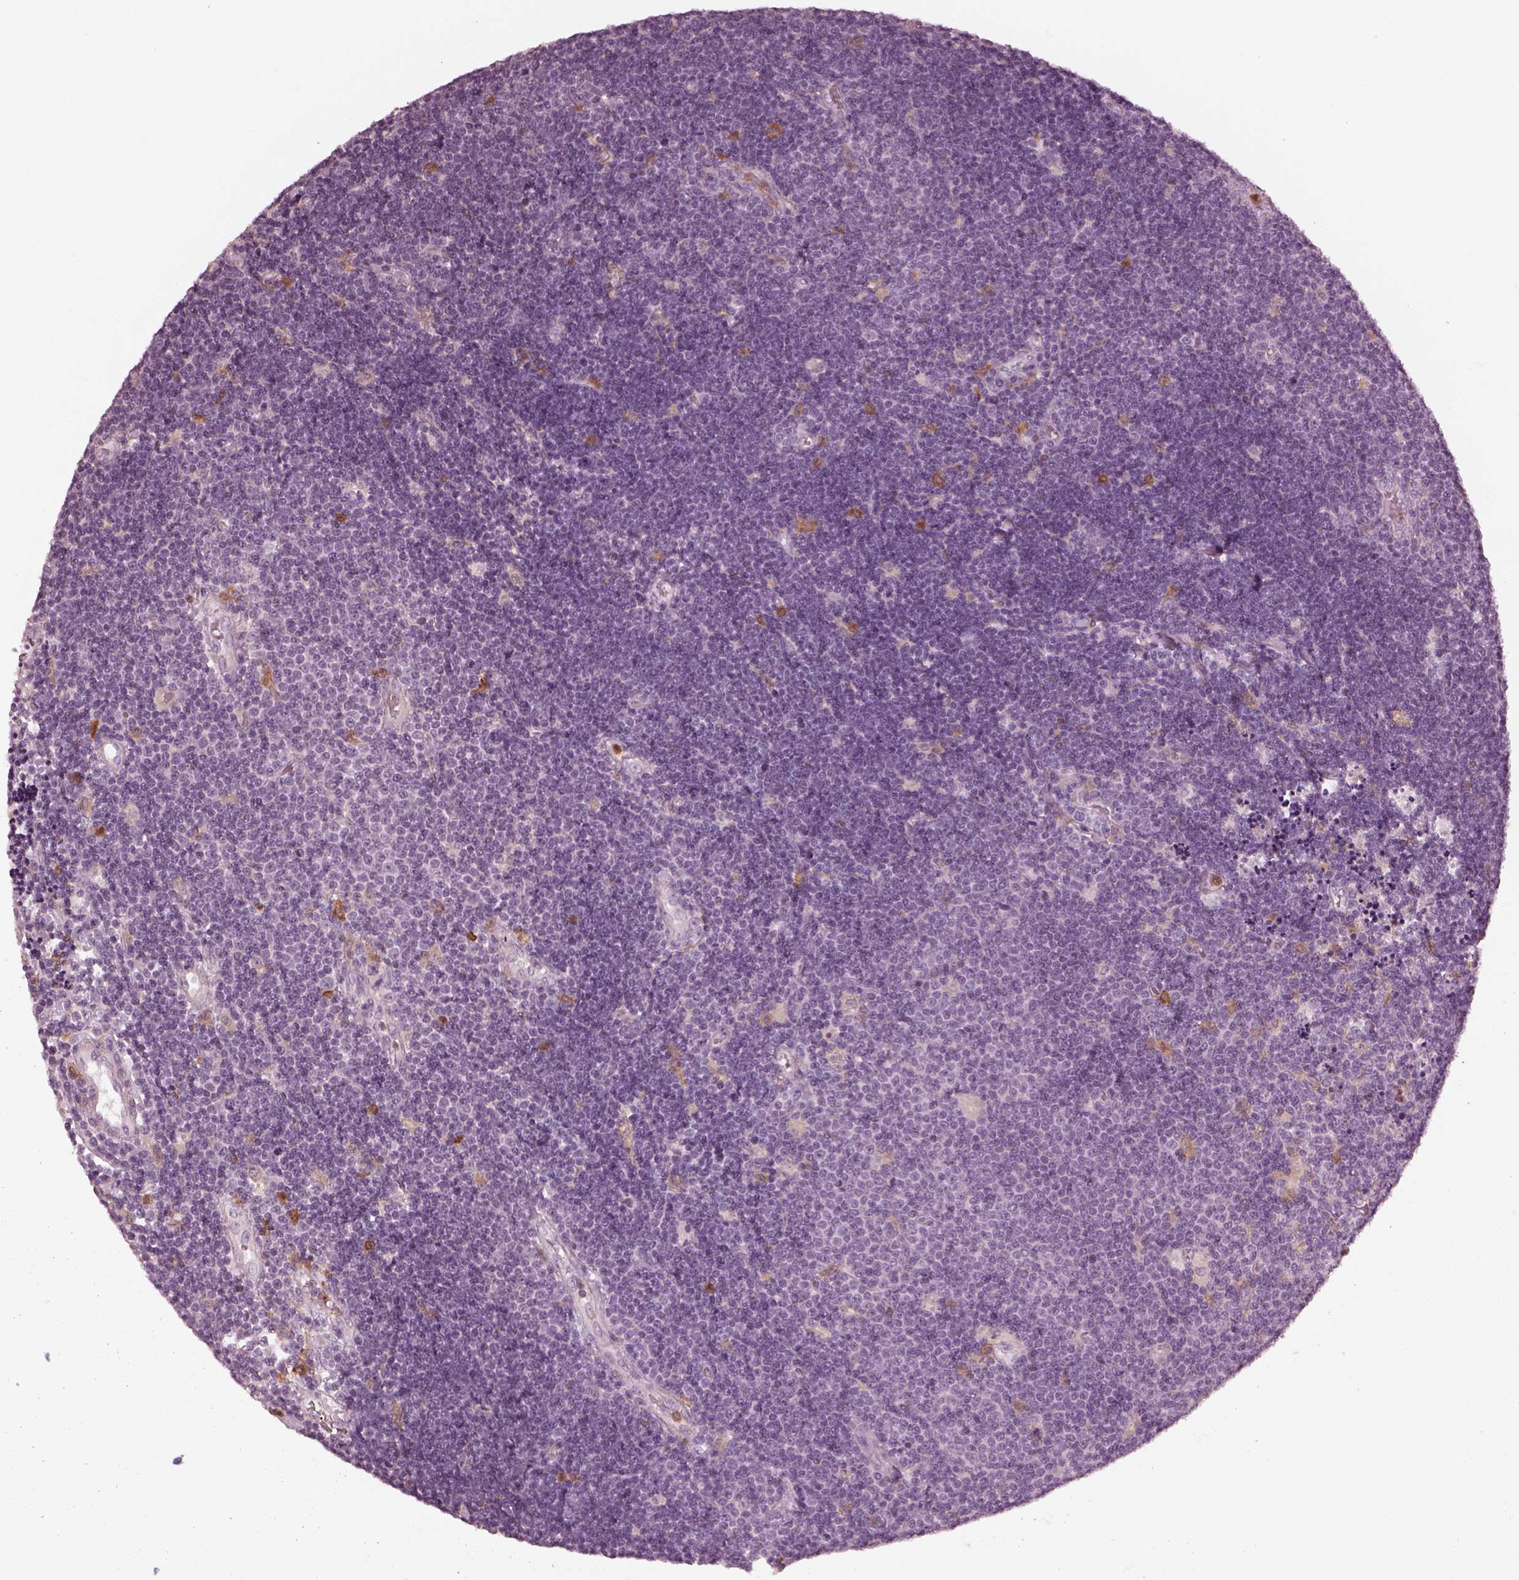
{"staining": {"intensity": "negative", "quantity": "none", "location": "none"}, "tissue": "lymphoma", "cell_type": "Tumor cells", "image_type": "cancer", "snomed": [{"axis": "morphology", "description": "Malignant lymphoma, non-Hodgkin's type, Low grade"}, {"axis": "topography", "description": "Brain"}], "caption": "The histopathology image shows no staining of tumor cells in lymphoma.", "gene": "PSTPIP2", "patient": {"sex": "female", "age": 66}}